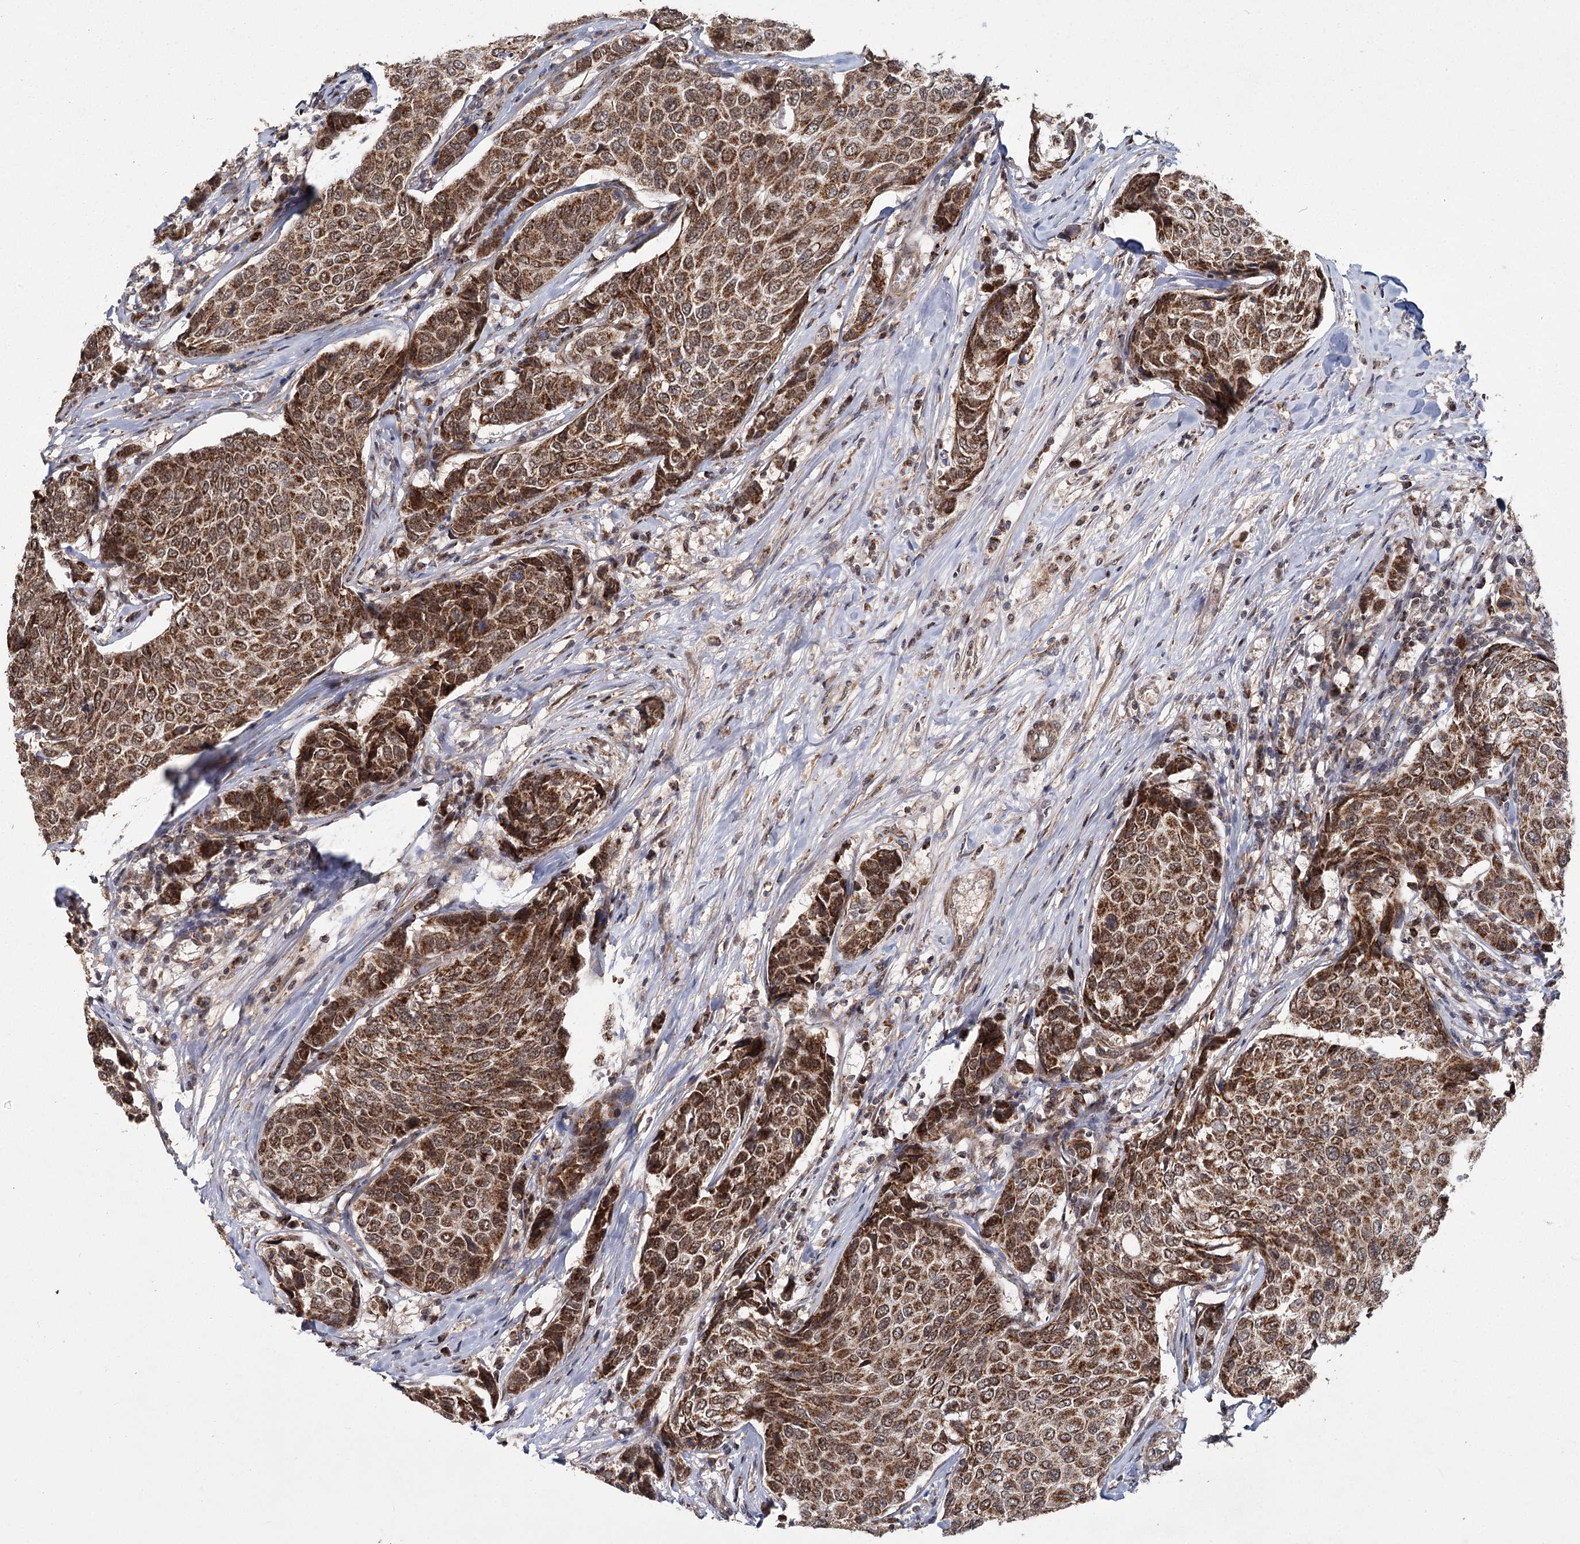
{"staining": {"intensity": "strong", "quantity": ">75%", "location": "cytoplasmic/membranous"}, "tissue": "breast cancer", "cell_type": "Tumor cells", "image_type": "cancer", "snomed": [{"axis": "morphology", "description": "Duct carcinoma"}, {"axis": "topography", "description": "Breast"}], "caption": "The photomicrograph demonstrates a brown stain indicating the presence of a protein in the cytoplasmic/membranous of tumor cells in breast cancer.", "gene": "ZCCHC24", "patient": {"sex": "female", "age": 55}}